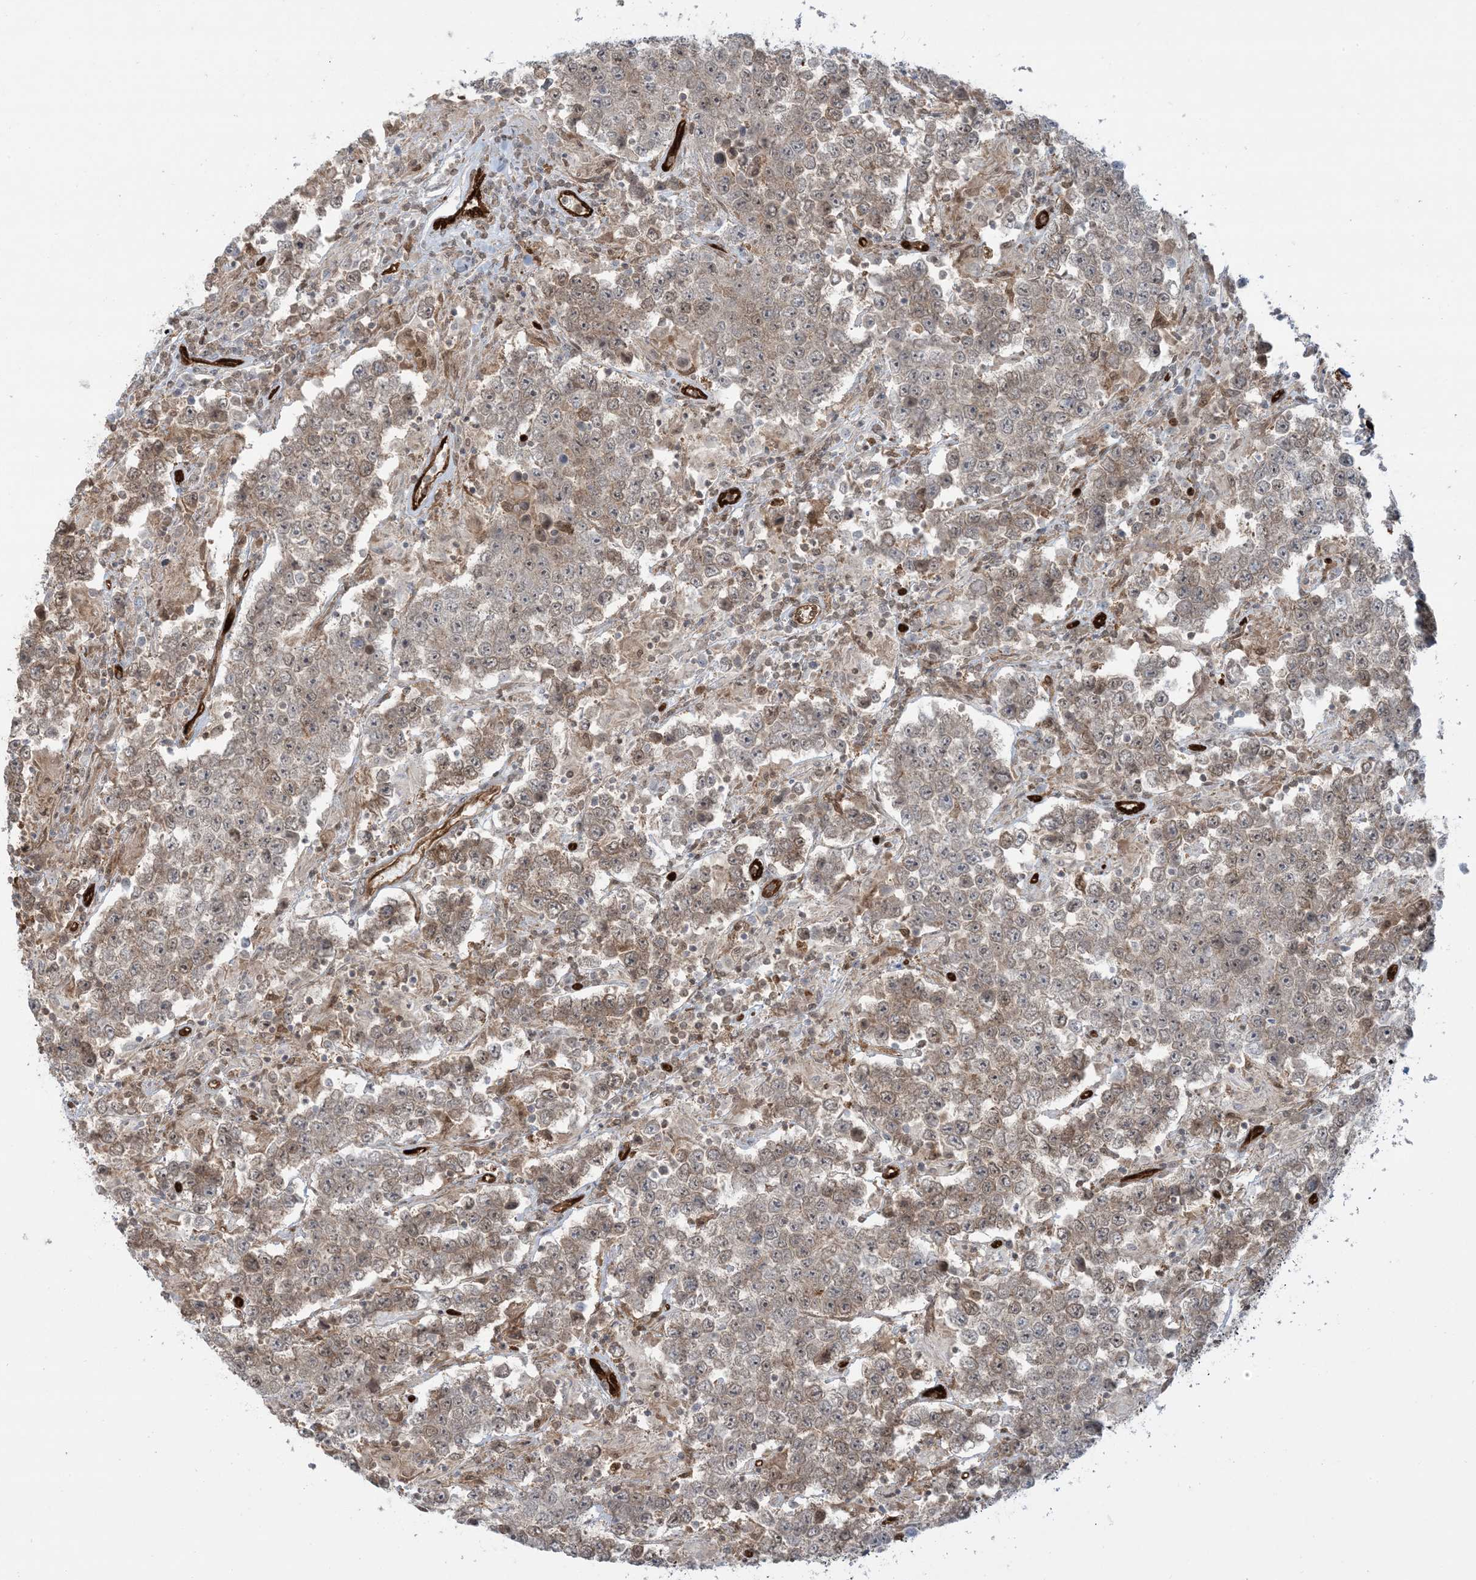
{"staining": {"intensity": "moderate", "quantity": "<25%", "location": "cytoplasmic/membranous"}, "tissue": "testis cancer", "cell_type": "Tumor cells", "image_type": "cancer", "snomed": [{"axis": "morphology", "description": "Normal tissue, NOS"}, {"axis": "morphology", "description": "Urothelial carcinoma, High grade"}, {"axis": "morphology", "description": "Seminoma, NOS"}, {"axis": "morphology", "description": "Carcinoma, Embryonal, NOS"}, {"axis": "topography", "description": "Urinary bladder"}, {"axis": "topography", "description": "Testis"}], "caption": "This is a photomicrograph of immunohistochemistry staining of testis cancer, which shows moderate staining in the cytoplasmic/membranous of tumor cells.", "gene": "PPM1F", "patient": {"sex": "male", "age": 41}}